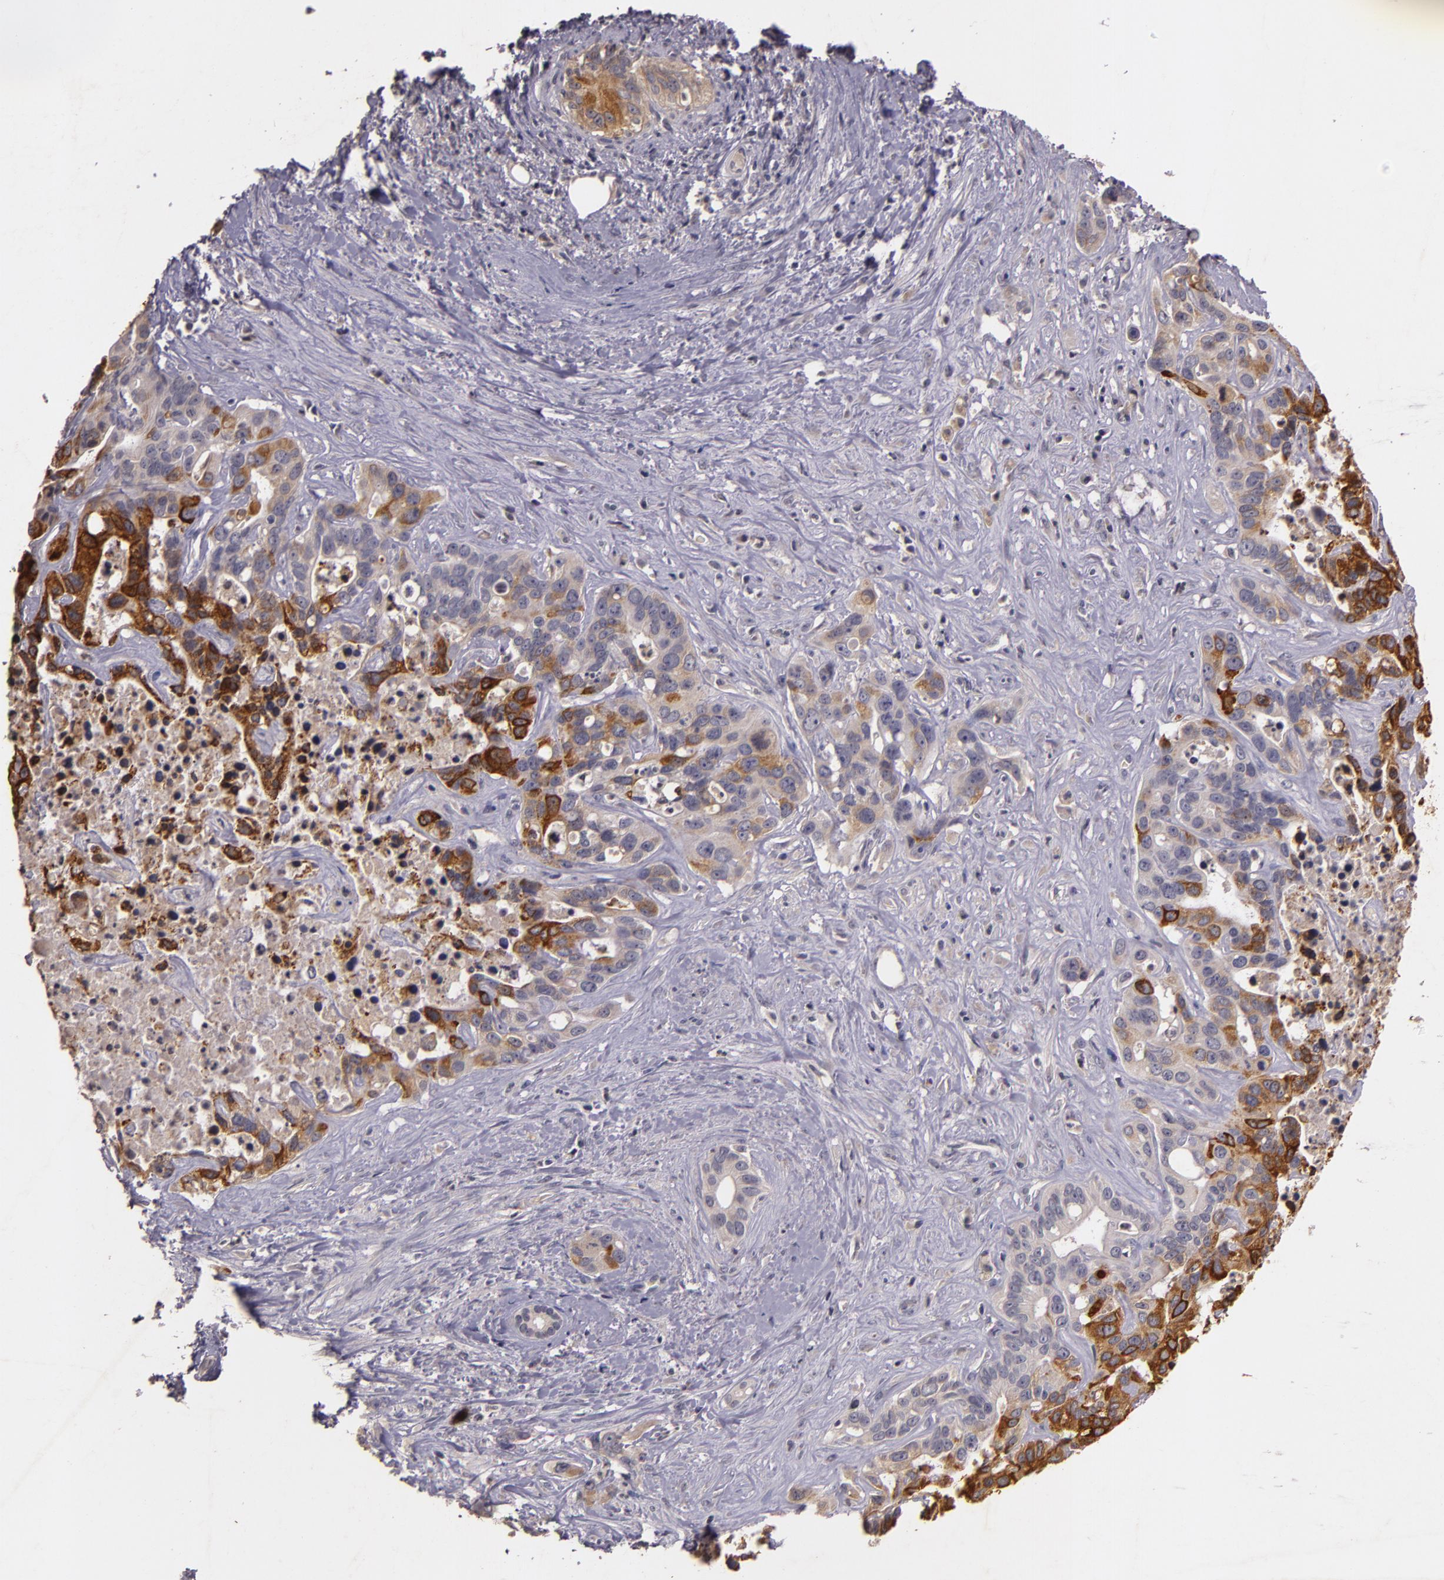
{"staining": {"intensity": "strong", "quantity": "25%-75%", "location": "cytoplasmic/membranous"}, "tissue": "liver cancer", "cell_type": "Tumor cells", "image_type": "cancer", "snomed": [{"axis": "morphology", "description": "Cholangiocarcinoma"}, {"axis": "topography", "description": "Liver"}], "caption": "Cholangiocarcinoma (liver) stained with immunohistochemistry shows strong cytoplasmic/membranous staining in about 25%-75% of tumor cells.", "gene": "TFF1", "patient": {"sex": "female", "age": 65}}